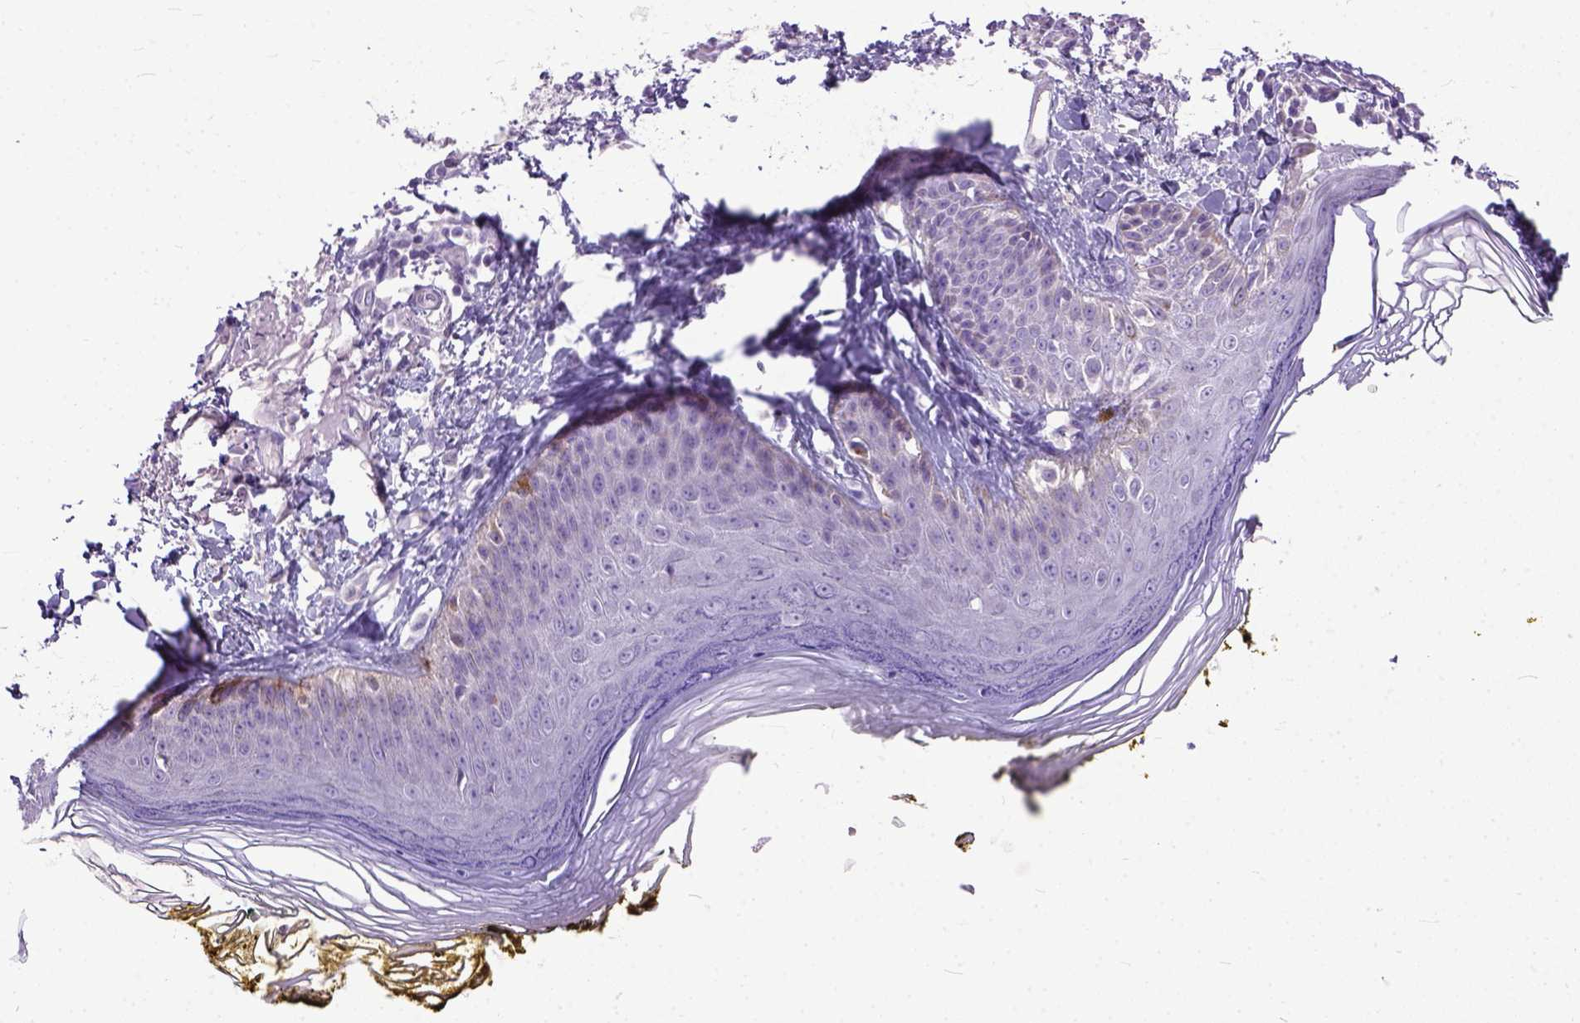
{"staining": {"intensity": "negative", "quantity": "none", "location": "none"}, "tissue": "skin", "cell_type": "Fibroblasts", "image_type": "normal", "snomed": [{"axis": "morphology", "description": "Normal tissue, NOS"}, {"axis": "topography", "description": "Skin"}], "caption": "This is a histopathology image of immunohistochemistry staining of normal skin, which shows no positivity in fibroblasts.", "gene": "PLK5", "patient": {"sex": "male", "age": 76}}